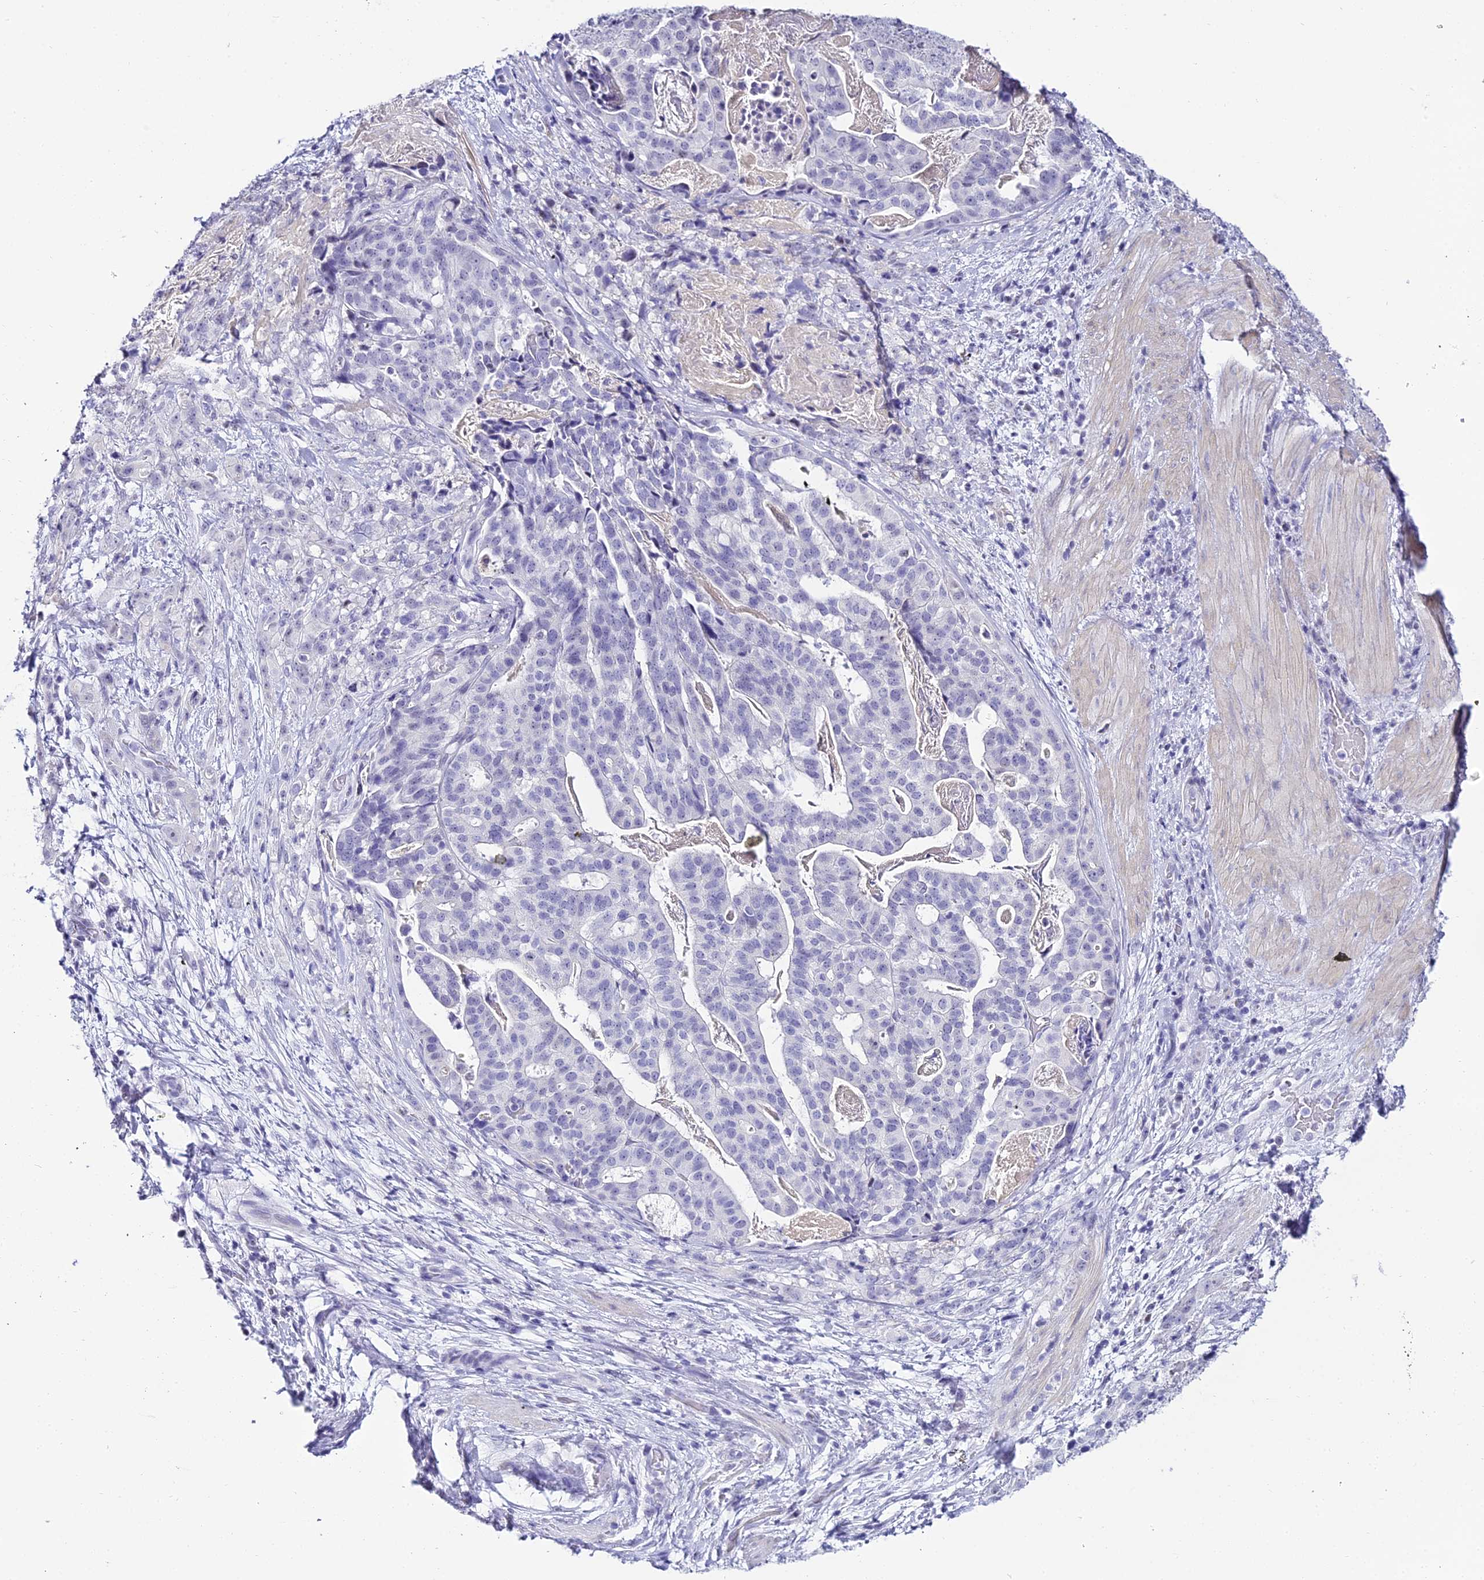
{"staining": {"intensity": "negative", "quantity": "none", "location": "none"}, "tissue": "stomach cancer", "cell_type": "Tumor cells", "image_type": "cancer", "snomed": [{"axis": "morphology", "description": "Adenocarcinoma, NOS"}, {"axis": "topography", "description": "Stomach"}], "caption": "There is no significant positivity in tumor cells of stomach adenocarcinoma.", "gene": "ABHD14A-ACY1", "patient": {"sex": "male", "age": 48}}